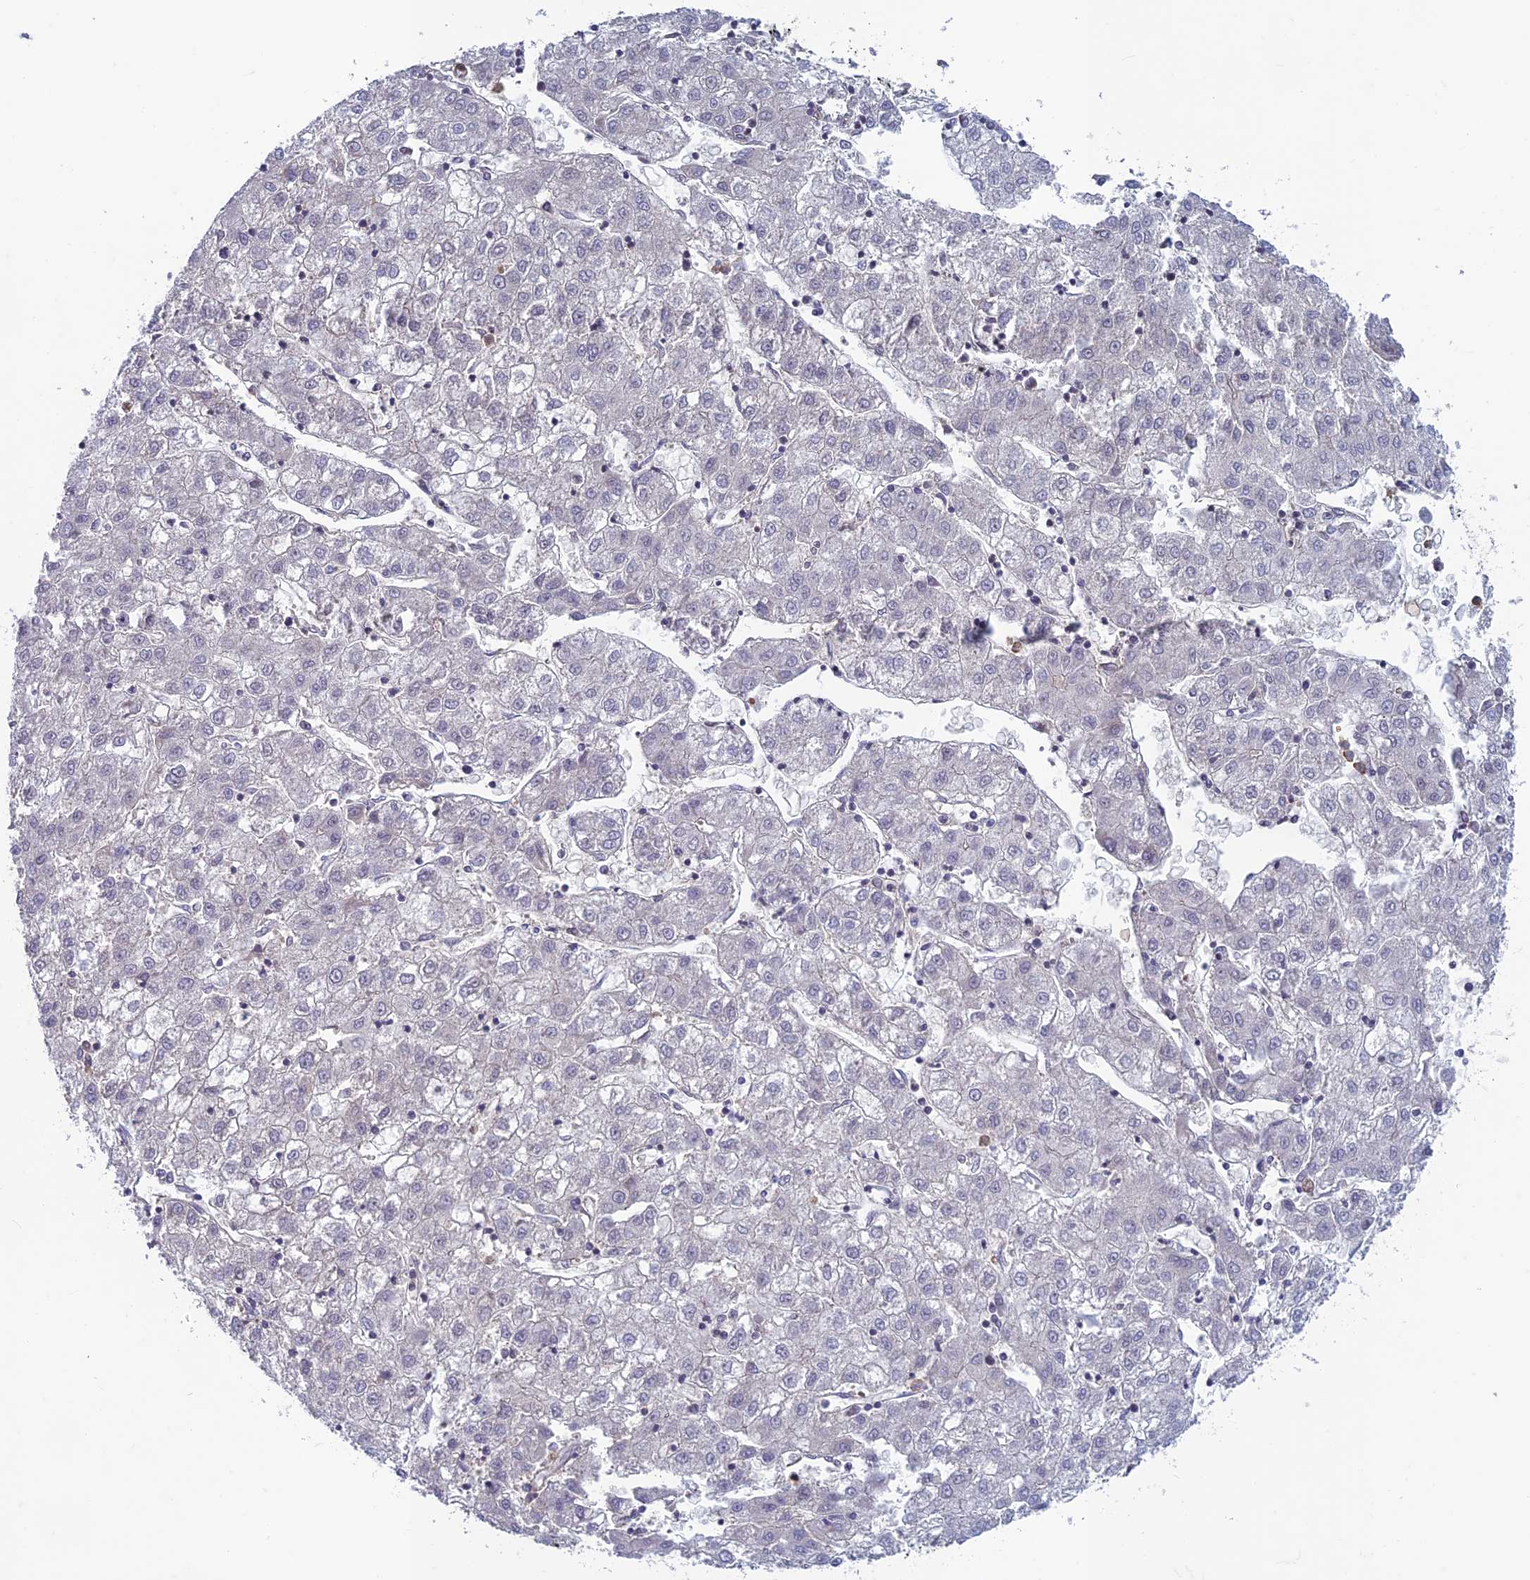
{"staining": {"intensity": "negative", "quantity": "none", "location": "none"}, "tissue": "liver cancer", "cell_type": "Tumor cells", "image_type": "cancer", "snomed": [{"axis": "morphology", "description": "Carcinoma, Hepatocellular, NOS"}, {"axis": "topography", "description": "Liver"}], "caption": "Micrograph shows no protein expression in tumor cells of liver cancer (hepatocellular carcinoma) tissue.", "gene": "DNM1L", "patient": {"sex": "male", "age": 72}}